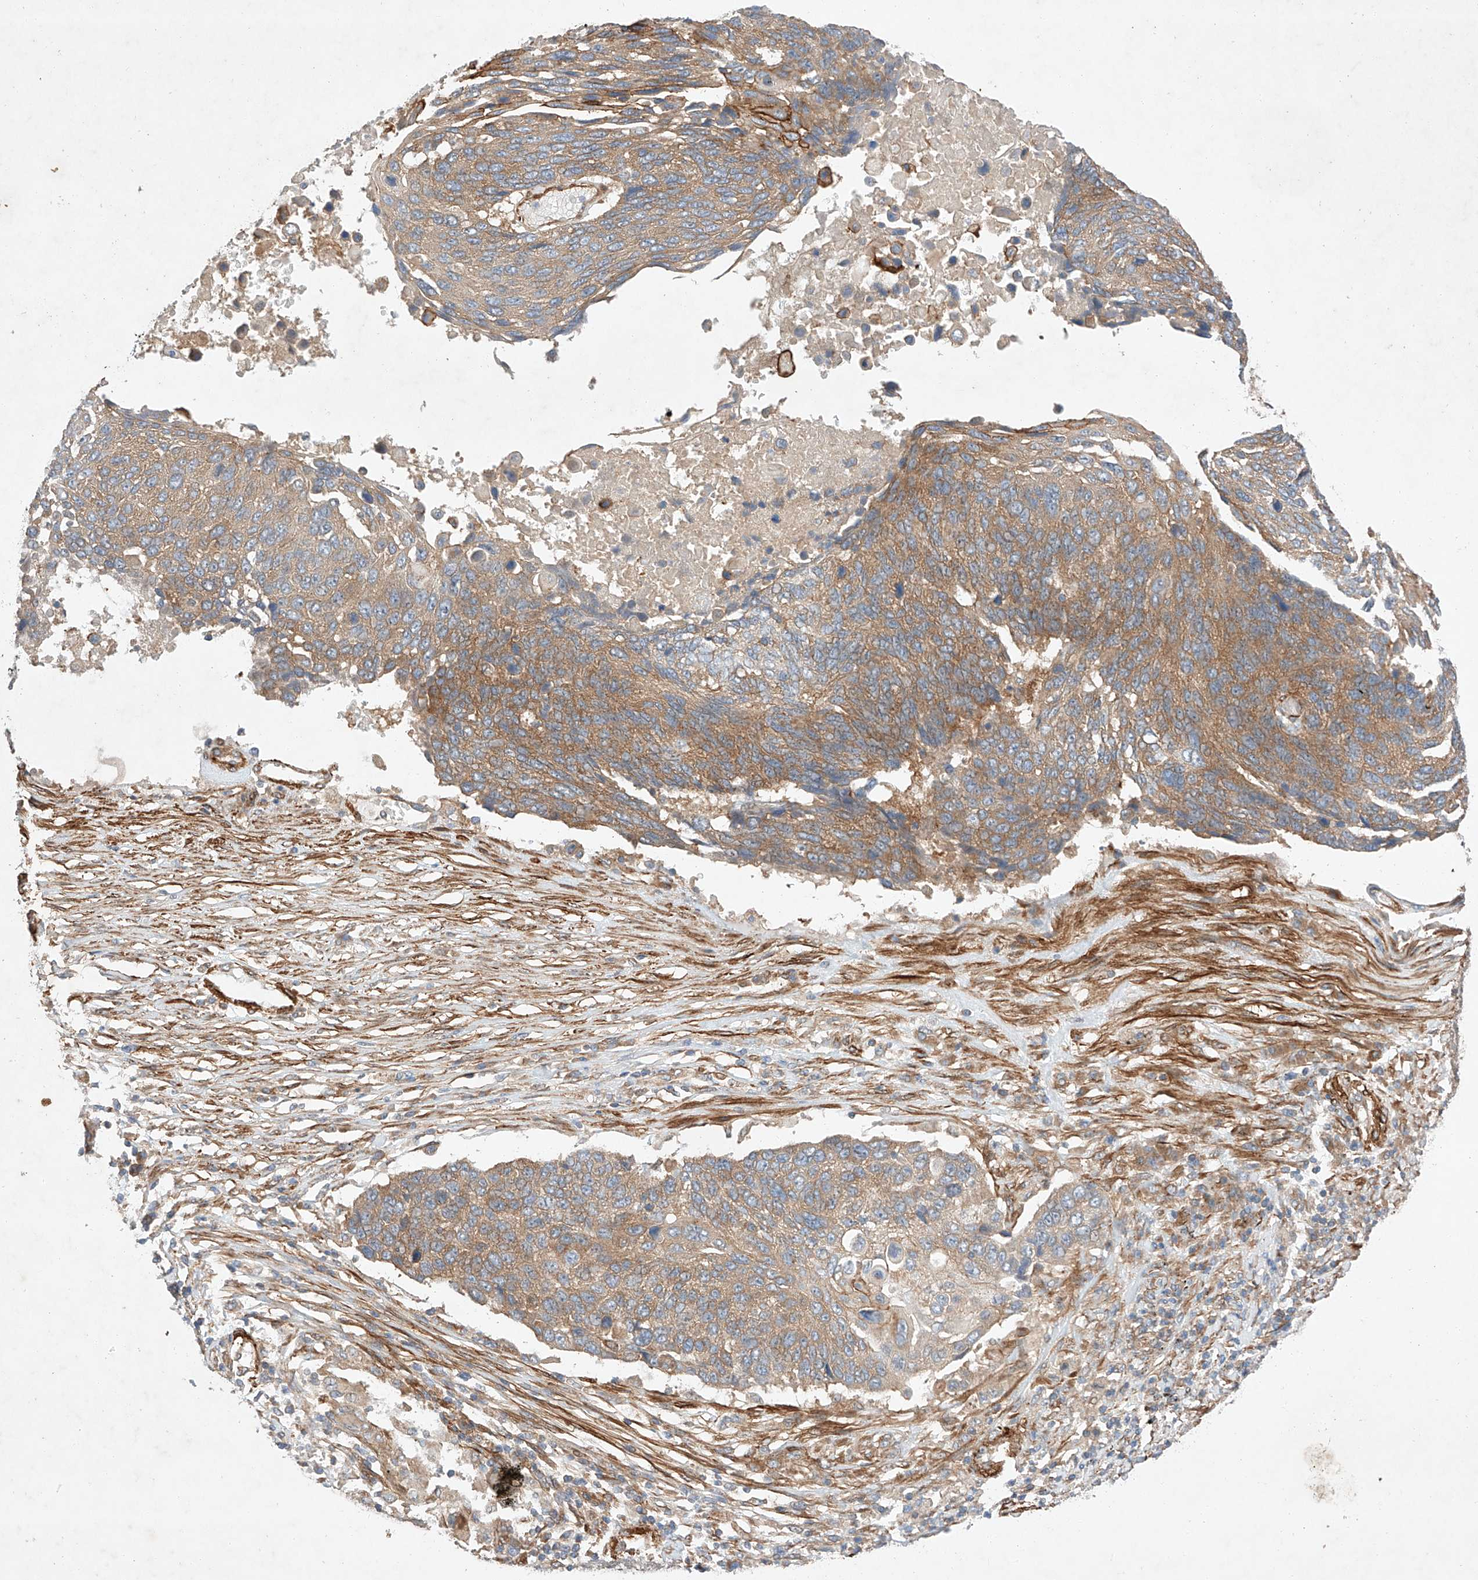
{"staining": {"intensity": "moderate", "quantity": ">75%", "location": "cytoplasmic/membranous"}, "tissue": "lung cancer", "cell_type": "Tumor cells", "image_type": "cancer", "snomed": [{"axis": "morphology", "description": "Squamous cell carcinoma, NOS"}, {"axis": "topography", "description": "Lung"}], "caption": "IHC histopathology image of lung cancer (squamous cell carcinoma) stained for a protein (brown), which demonstrates medium levels of moderate cytoplasmic/membranous expression in about >75% of tumor cells.", "gene": "RAB23", "patient": {"sex": "male", "age": 66}}